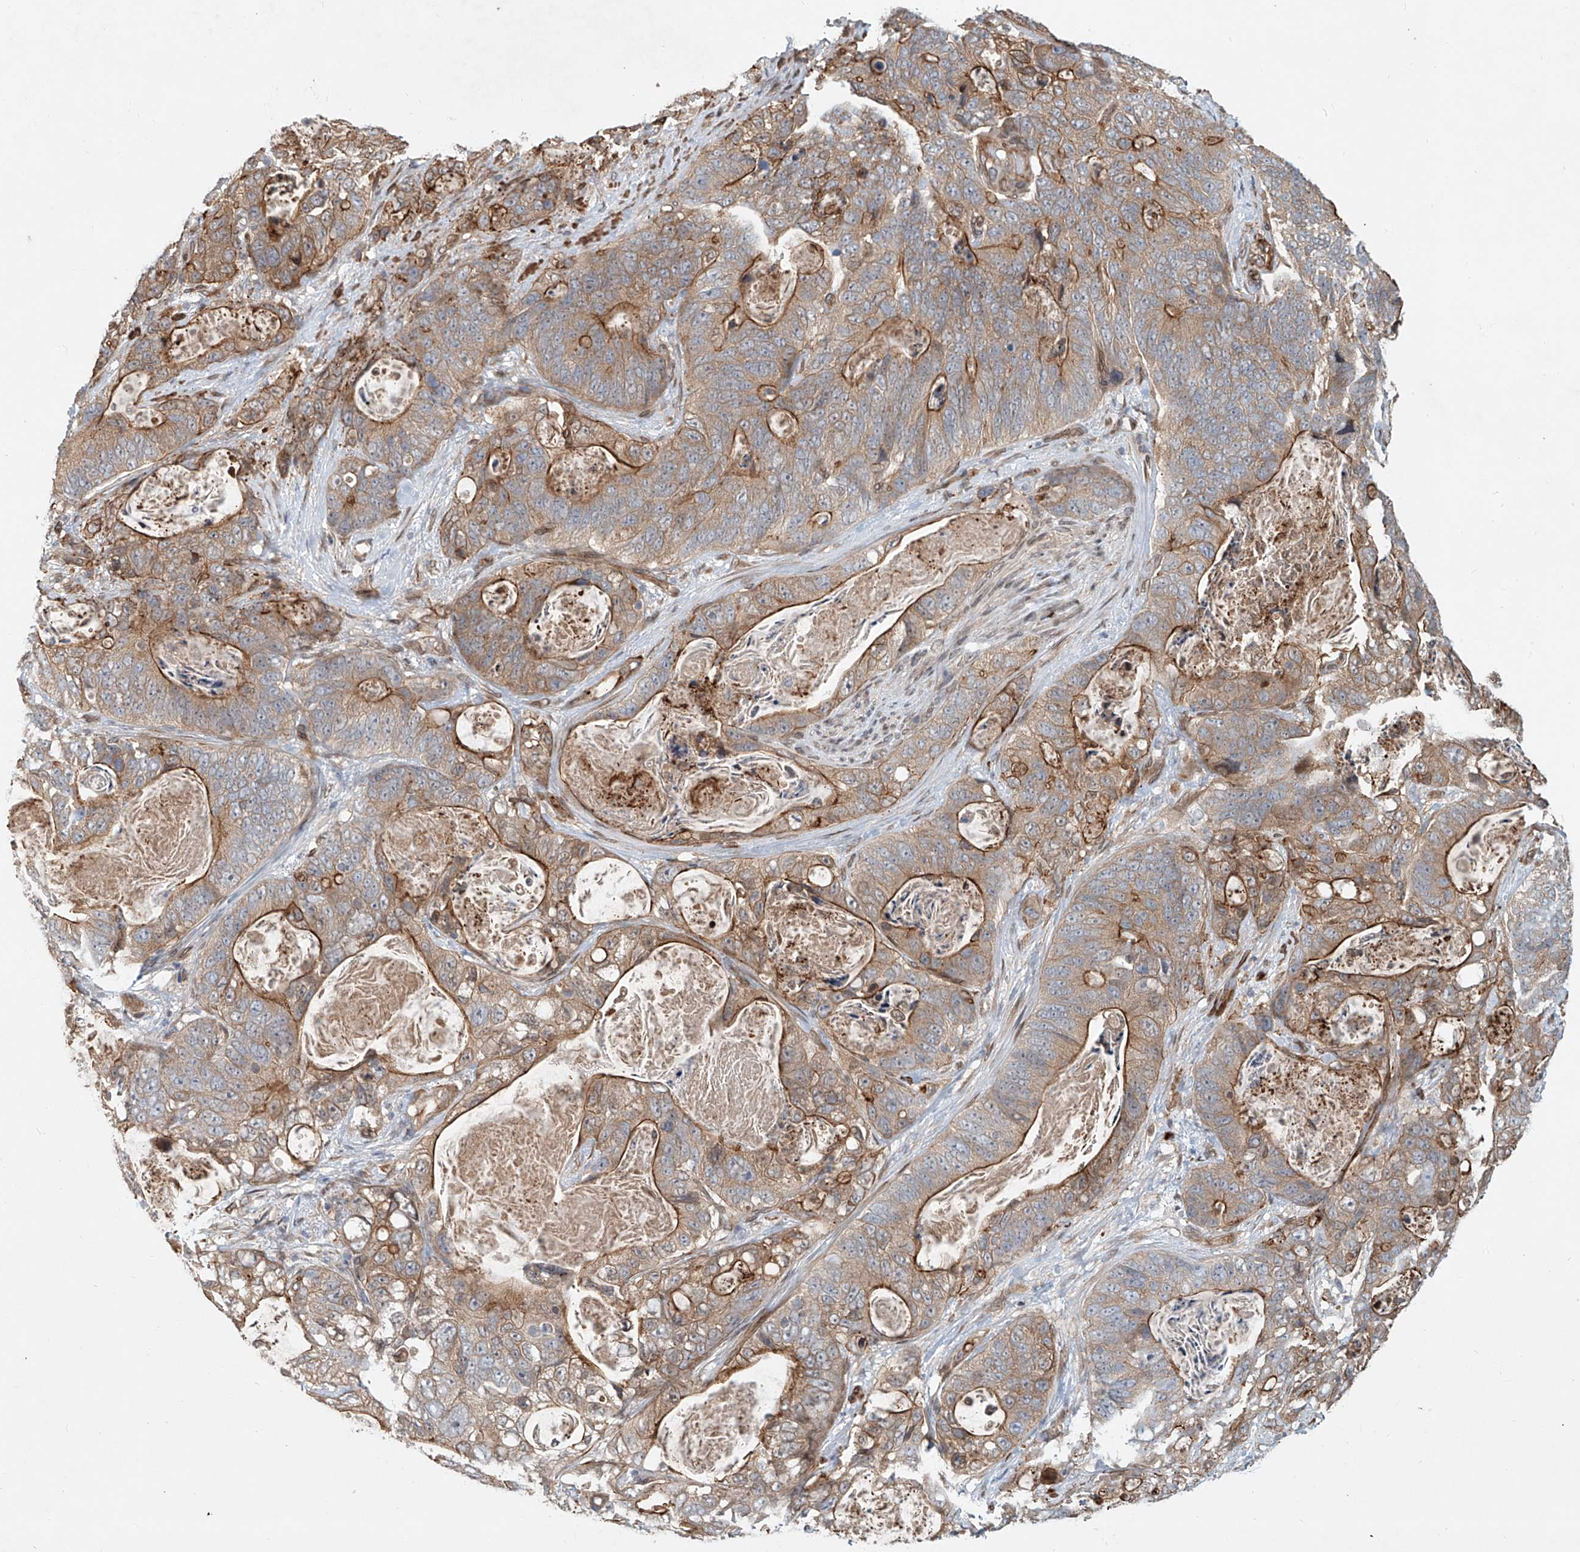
{"staining": {"intensity": "moderate", "quantity": ">75%", "location": "cytoplasmic/membranous"}, "tissue": "stomach cancer", "cell_type": "Tumor cells", "image_type": "cancer", "snomed": [{"axis": "morphology", "description": "Normal tissue, NOS"}, {"axis": "morphology", "description": "Adenocarcinoma, NOS"}, {"axis": "topography", "description": "Stomach"}], "caption": "High-magnification brightfield microscopy of stomach adenocarcinoma stained with DAB (brown) and counterstained with hematoxylin (blue). tumor cells exhibit moderate cytoplasmic/membranous positivity is seen in about>75% of cells. (DAB (3,3'-diaminobenzidine) IHC, brown staining for protein, blue staining for nuclei).", "gene": "SASH1", "patient": {"sex": "female", "age": 89}}